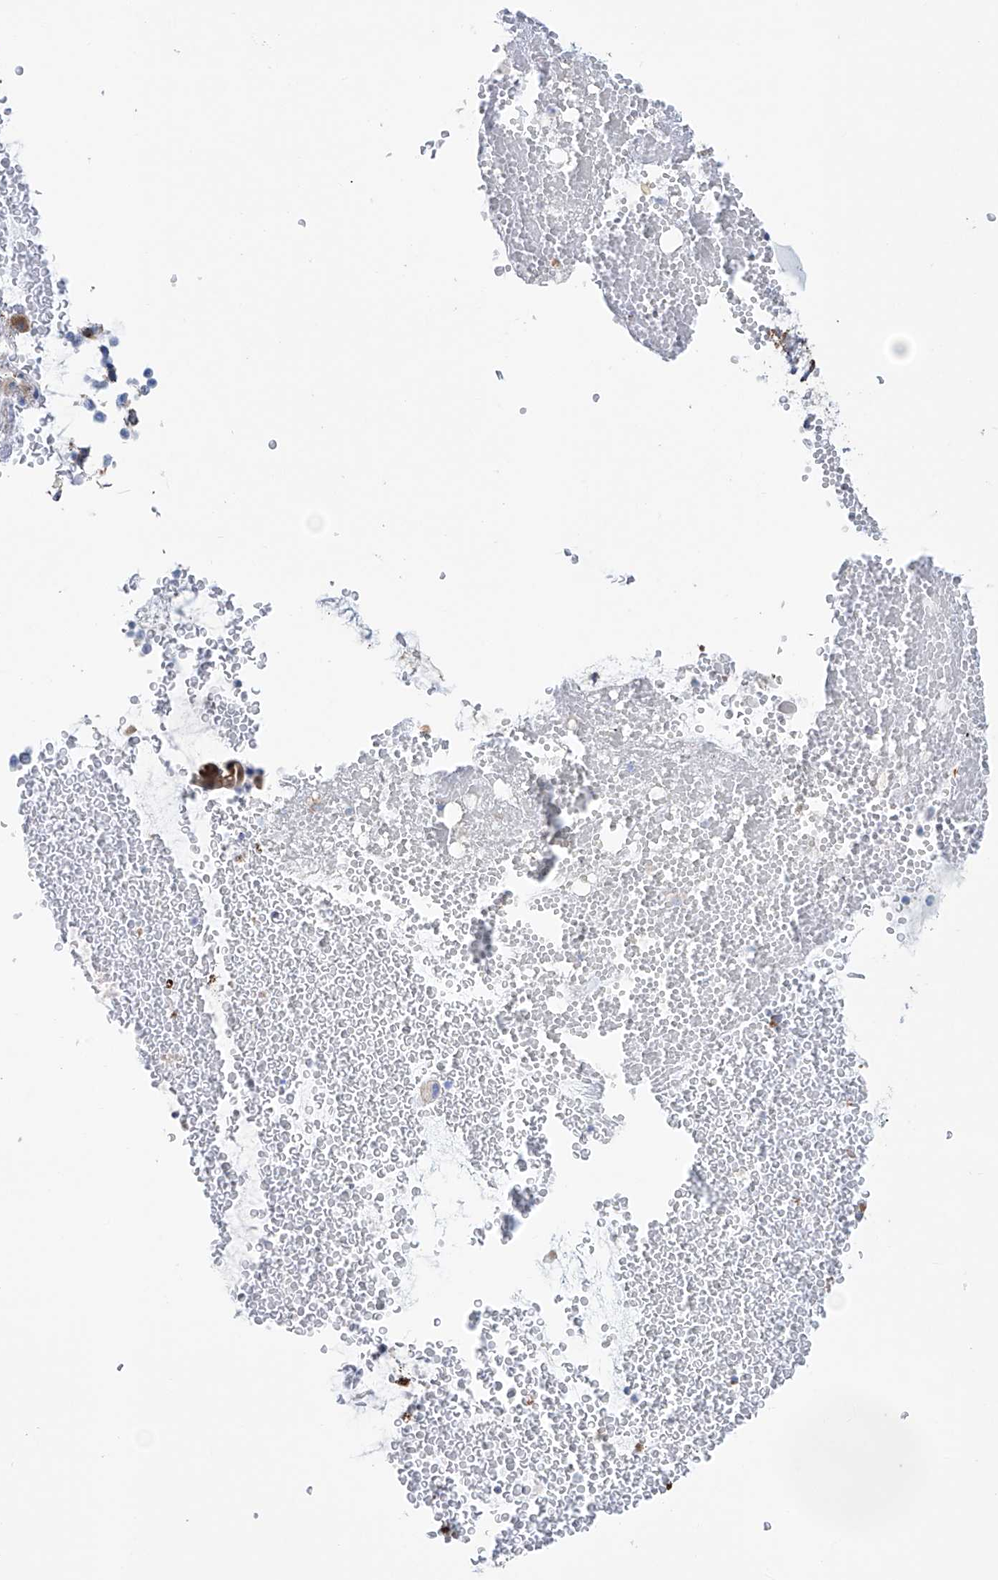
{"staining": {"intensity": "moderate", "quantity": "25%-75%", "location": "cytoplasmic/membranous"}, "tissue": "bronchus", "cell_type": "Respiratory epithelial cells", "image_type": "normal", "snomed": [{"axis": "morphology", "description": "Normal tissue, NOS"}, {"axis": "morphology", "description": "Squamous cell carcinoma, NOS"}, {"axis": "topography", "description": "Lymph node"}, {"axis": "topography", "description": "Bronchus"}, {"axis": "topography", "description": "Lung"}], "caption": "Immunohistochemistry photomicrograph of normal human bronchus stained for a protein (brown), which exhibits medium levels of moderate cytoplasmic/membranous expression in about 25%-75% of respiratory epithelial cells.", "gene": "ALDH6A1", "patient": {"sex": "male", "age": 66}}